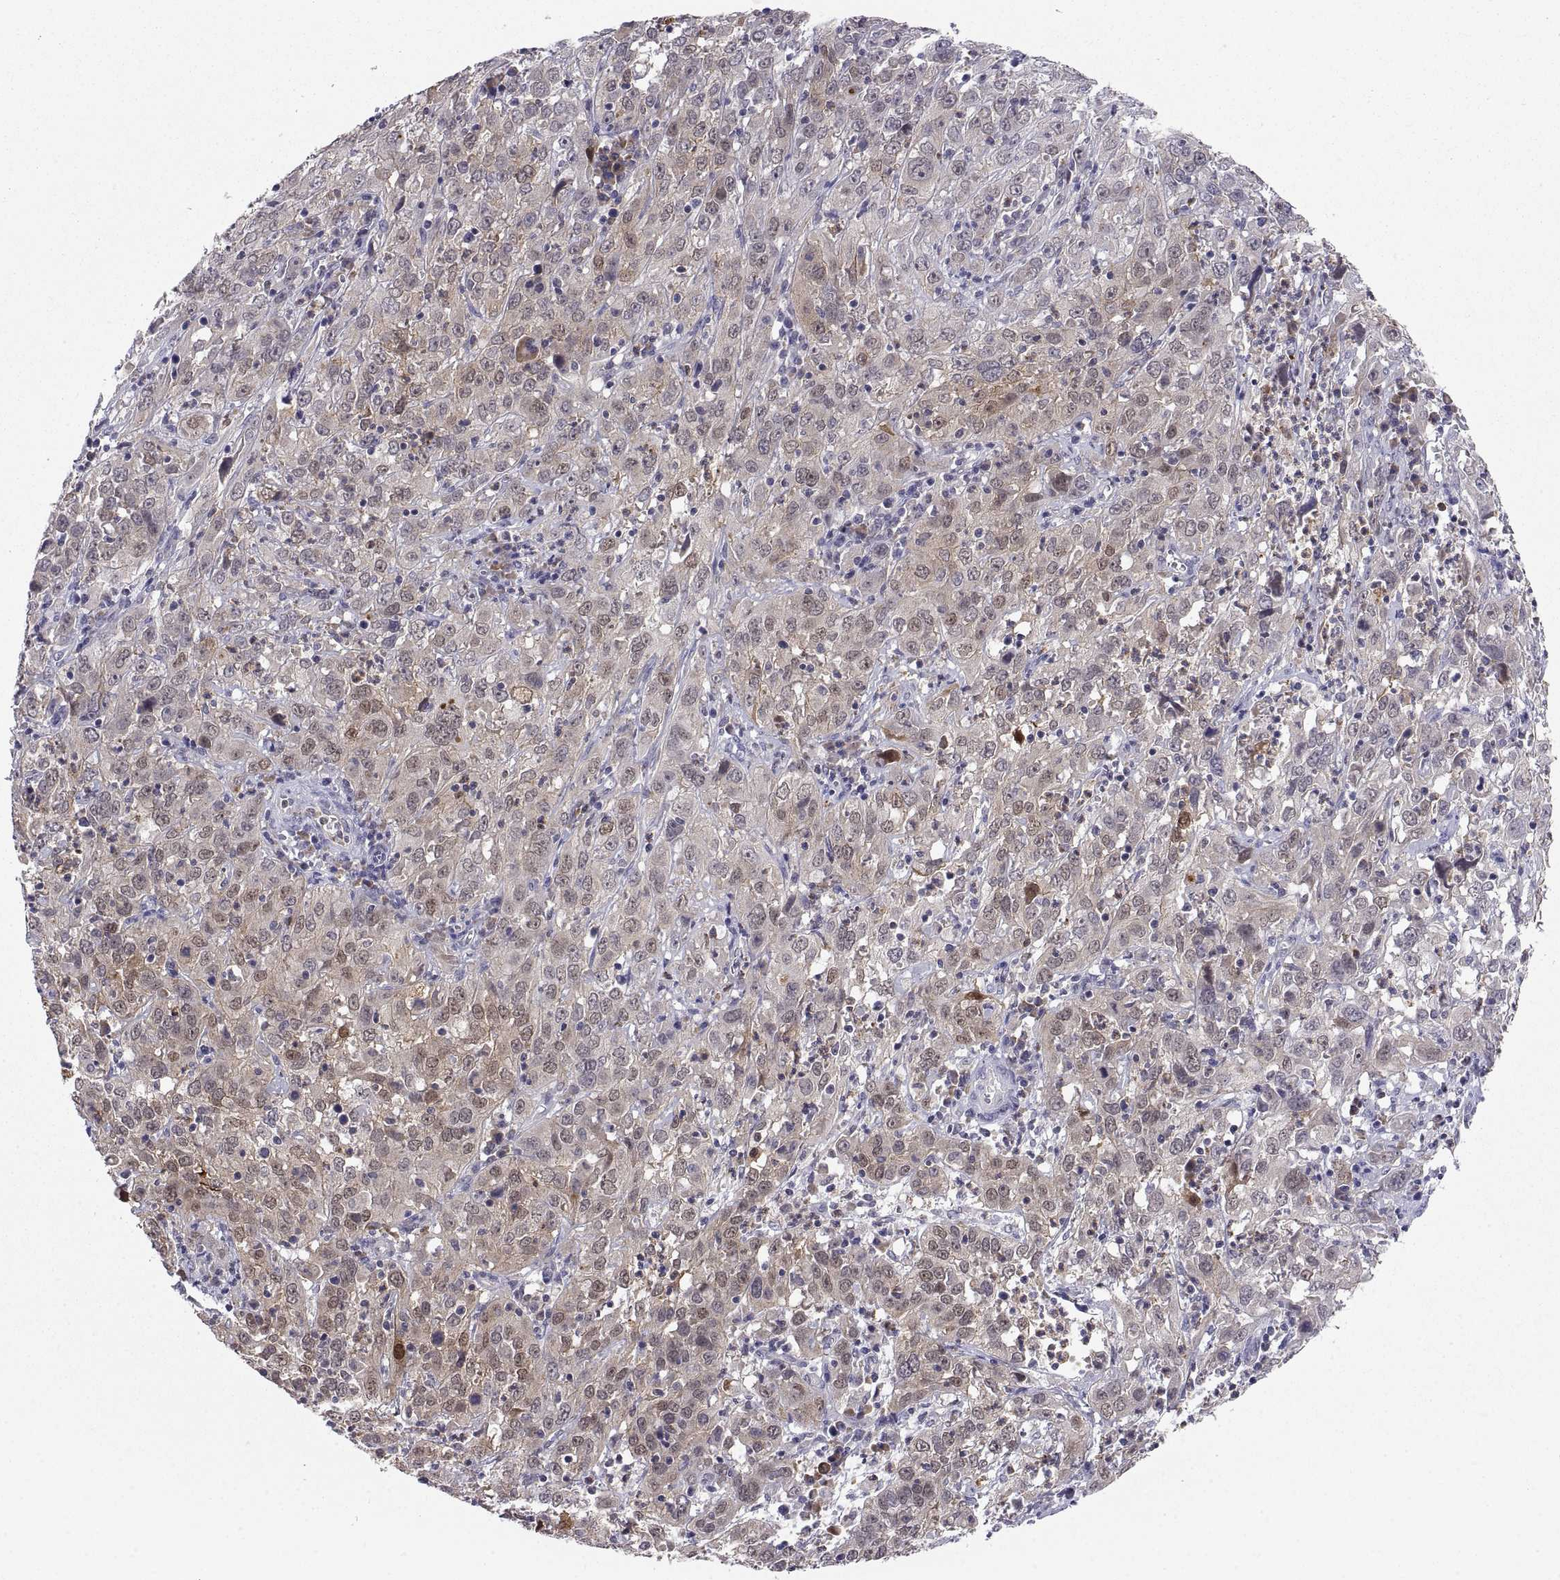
{"staining": {"intensity": "weak", "quantity": "25%-75%", "location": "cytoplasmic/membranous"}, "tissue": "cervical cancer", "cell_type": "Tumor cells", "image_type": "cancer", "snomed": [{"axis": "morphology", "description": "Squamous cell carcinoma, NOS"}, {"axis": "topography", "description": "Cervix"}], "caption": "An image of cervical squamous cell carcinoma stained for a protein exhibits weak cytoplasmic/membranous brown staining in tumor cells.", "gene": "PKP1", "patient": {"sex": "female", "age": 32}}